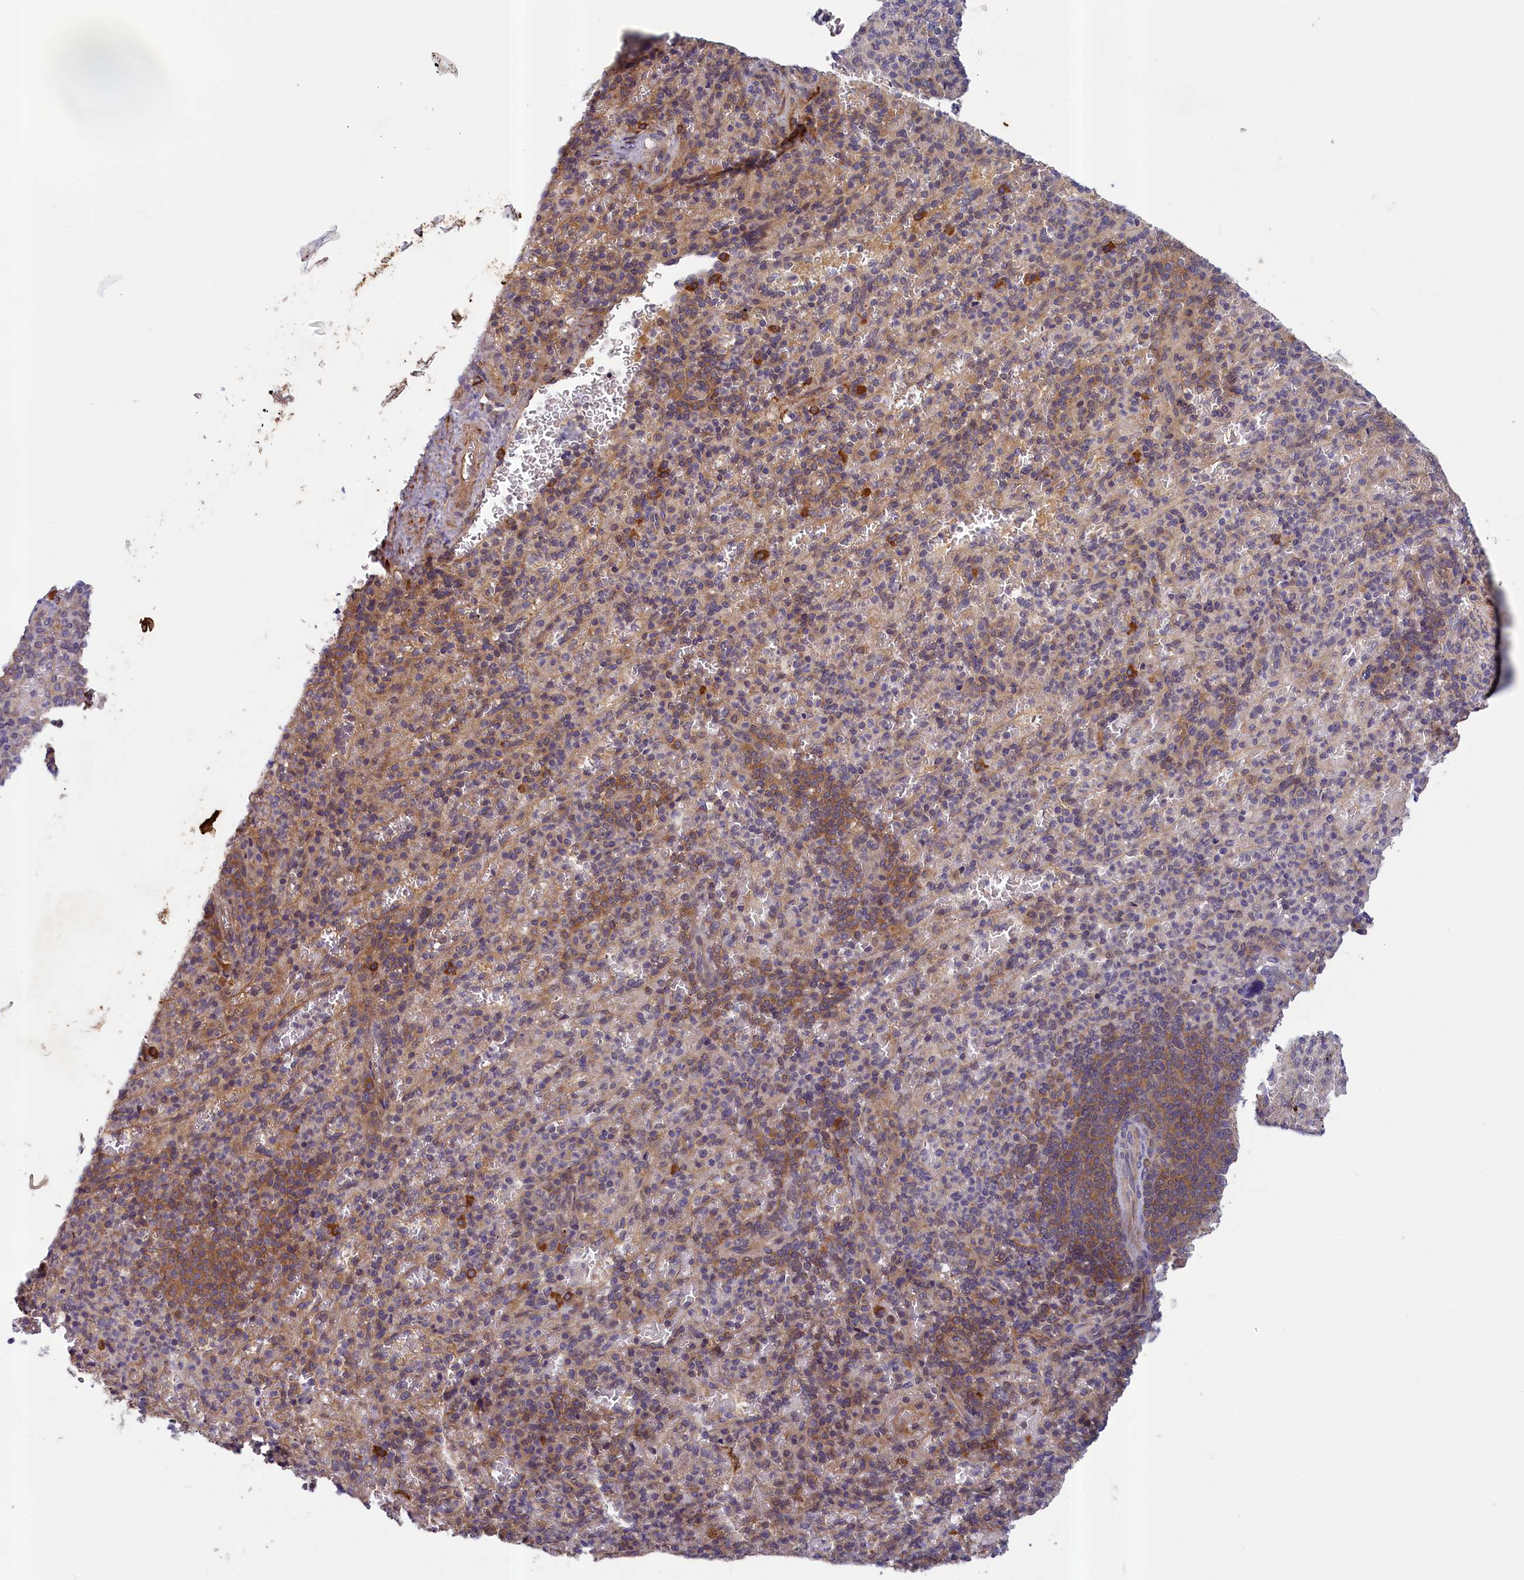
{"staining": {"intensity": "moderate", "quantity": "<25%", "location": "cytoplasmic/membranous"}, "tissue": "spleen", "cell_type": "Cells in red pulp", "image_type": "normal", "snomed": [{"axis": "morphology", "description": "Normal tissue, NOS"}, {"axis": "topography", "description": "Spleen"}], "caption": "Approximately <25% of cells in red pulp in unremarkable human spleen exhibit moderate cytoplasmic/membranous protein staining as visualized by brown immunohistochemical staining.", "gene": "NUBP1", "patient": {"sex": "female", "age": 74}}